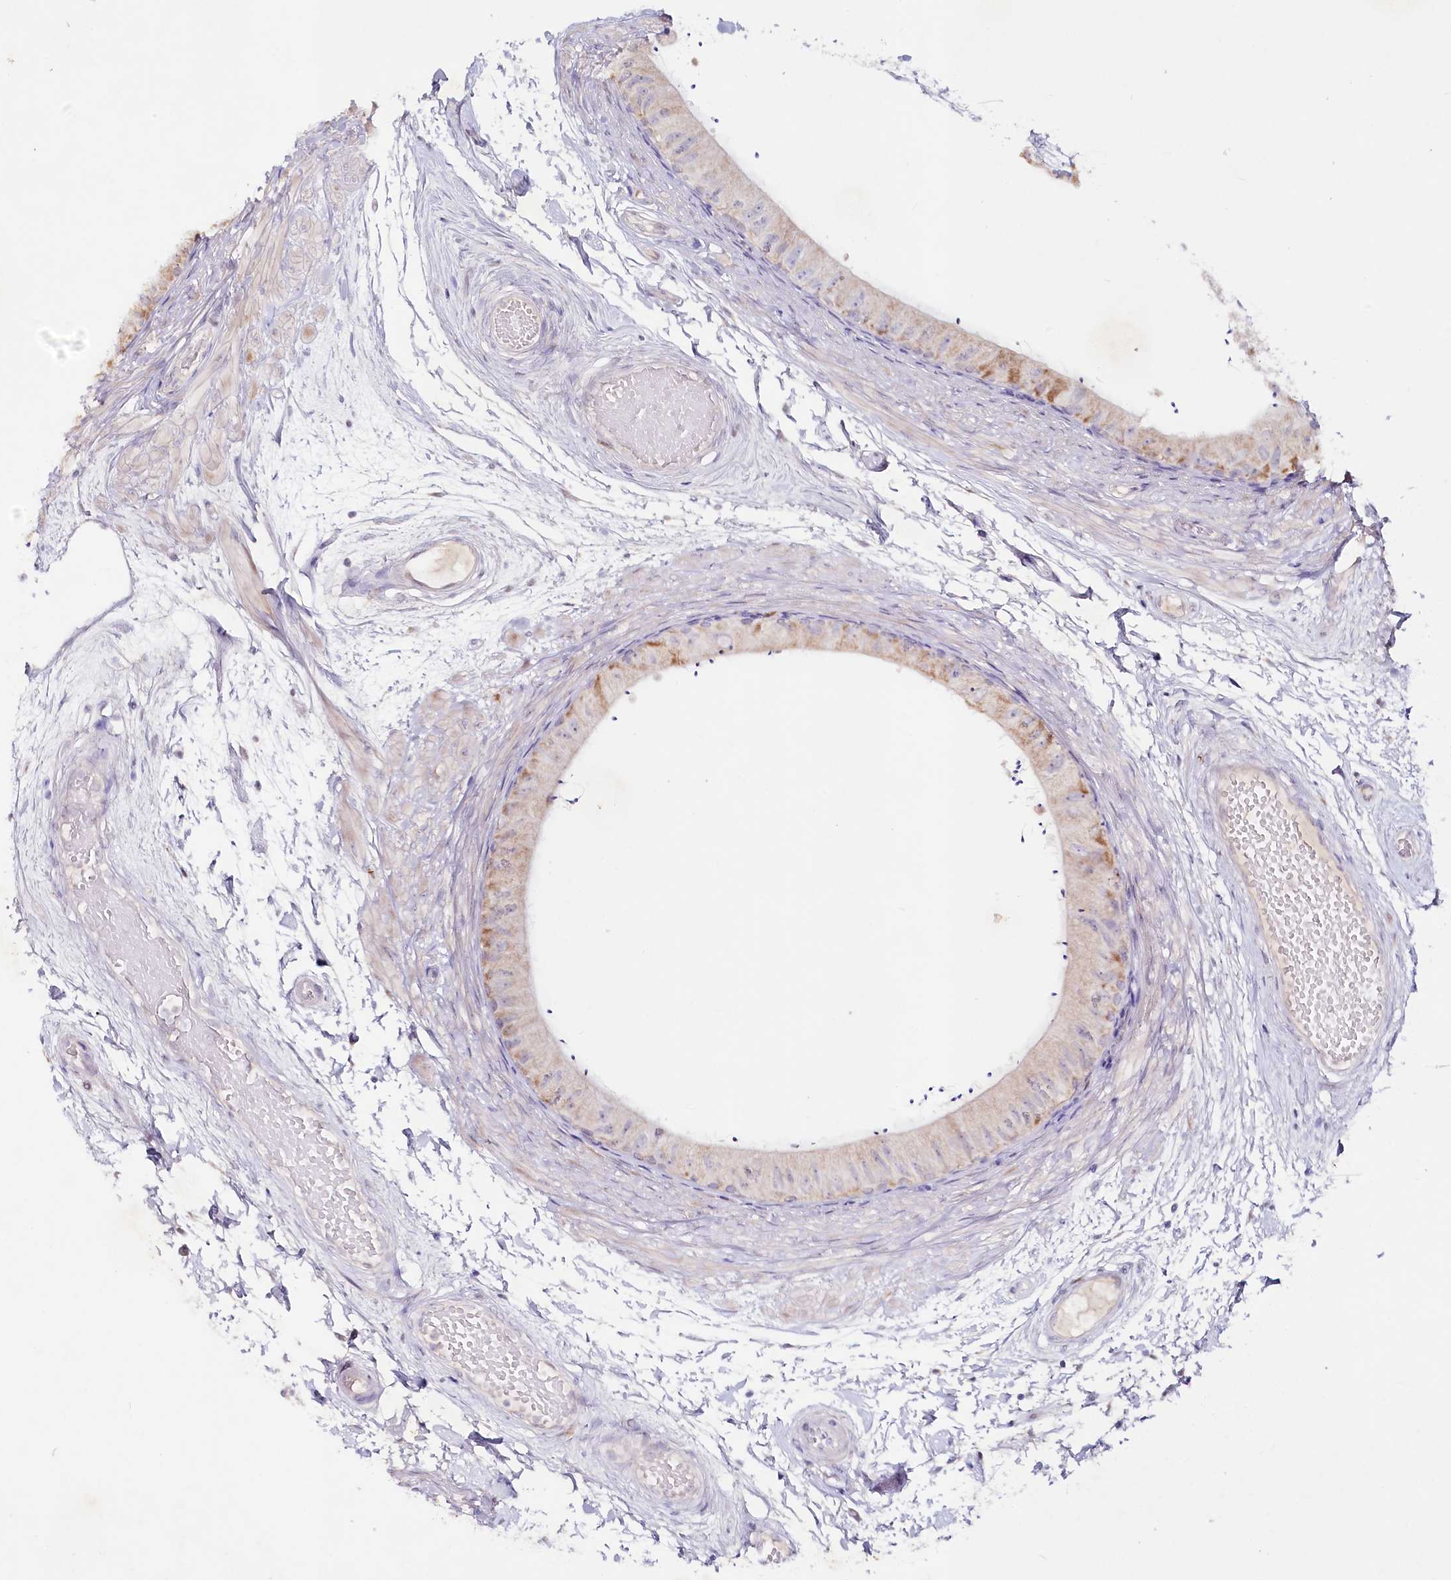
{"staining": {"intensity": "moderate", "quantity": "25%-75%", "location": "cytoplasmic/membranous"}, "tissue": "epididymis", "cell_type": "Glandular cells", "image_type": "normal", "snomed": [{"axis": "morphology", "description": "Normal tissue, NOS"}, {"axis": "topography", "description": "Epididymis"}], "caption": "Protein staining of unremarkable epididymis reveals moderate cytoplasmic/membranous positivity in approximately 25%-75% of glandular cells.", "gene": "PSAPL1", "patient": {"sex": "male", "age": 50}}